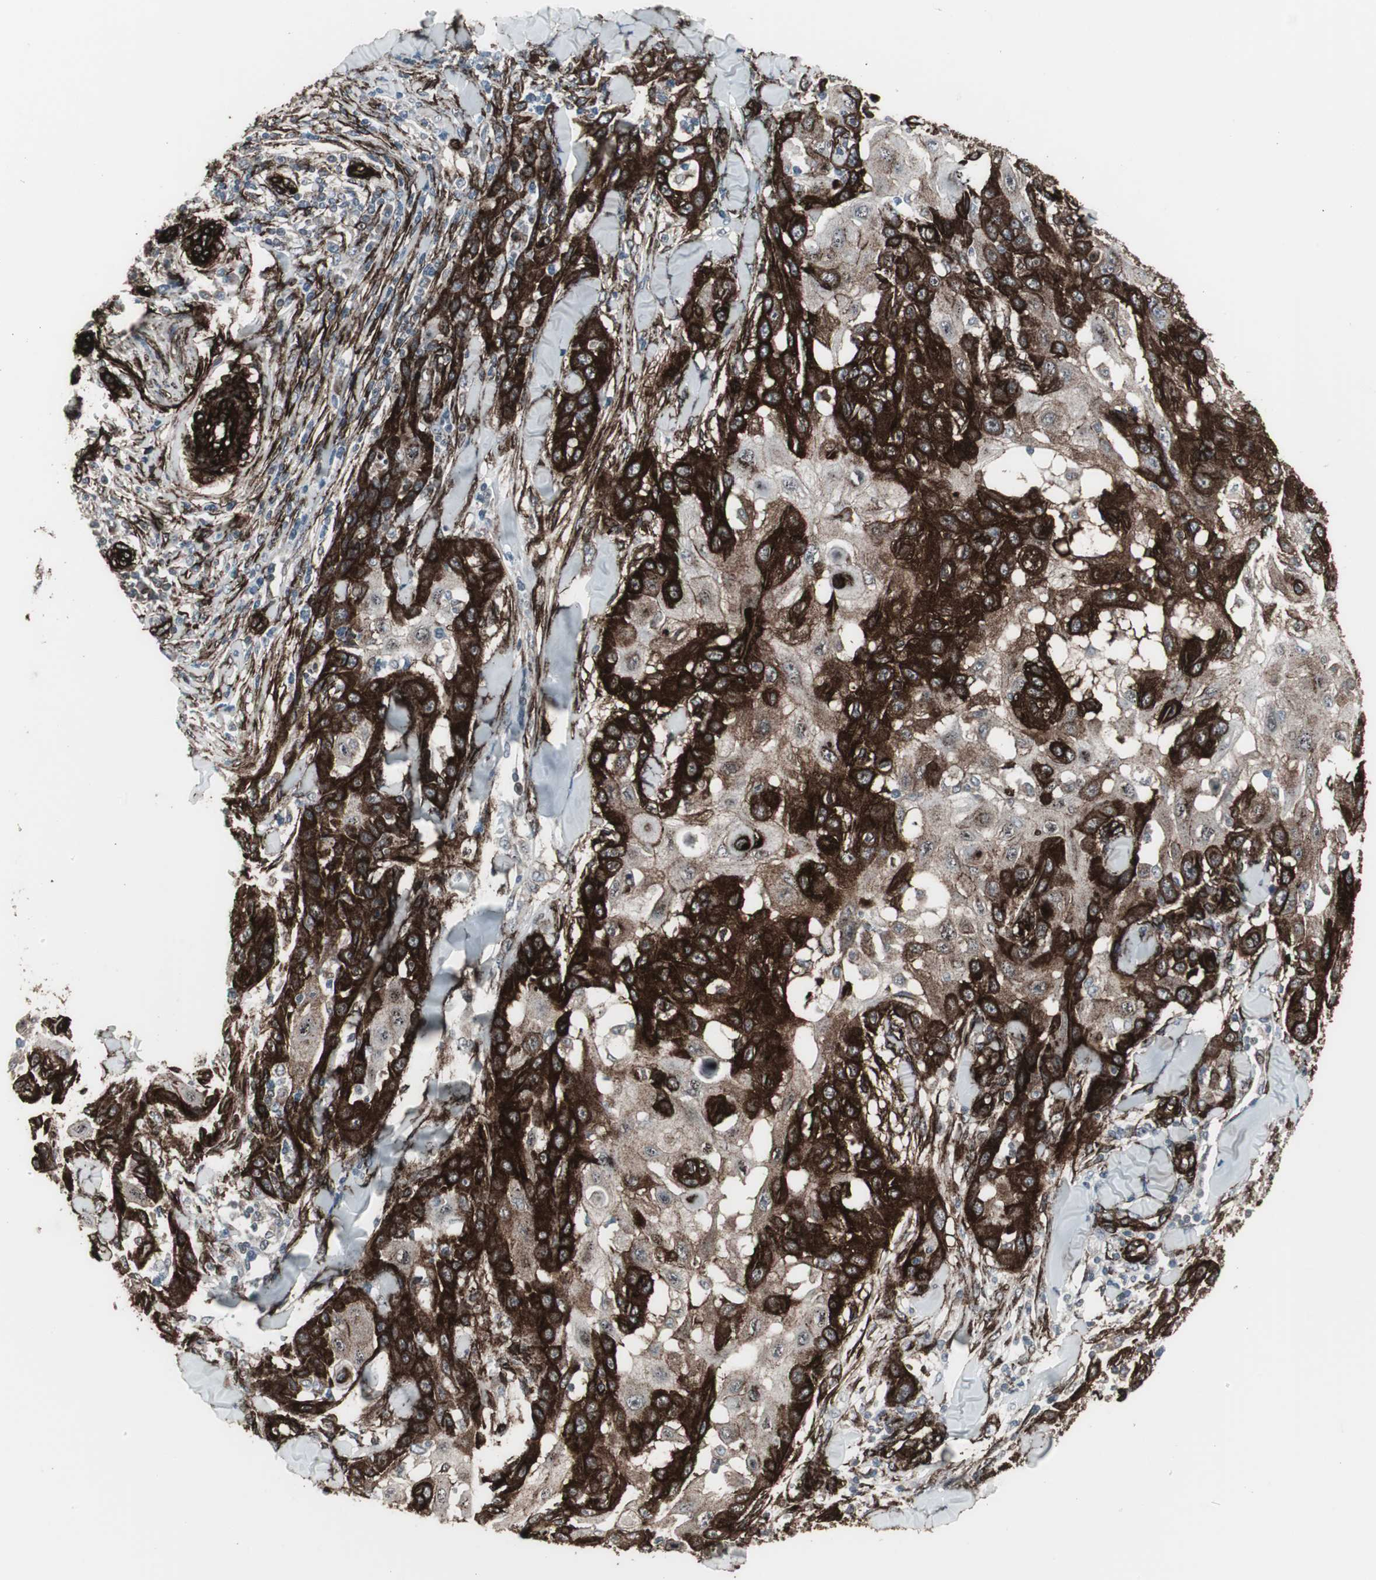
{"staining": {"intensity": "strong", "quantity": ">75%", "location": "cytoplasmic/membranous"}, "tissue": "skin cancer", "cell_type": "Tumor cells", "image_type": "cancer", "snomed": [{"axis": "morphology", "description": "Squamous cell carcinoma, NOS"}, {"axis": "topography", "description": "Skin"}], "caption": "Skin cancer (squamous cell carcinoma) stained with a protein marker reveals strong staining in tumor cells.", "gene": "PDGFA", "patient": {"sex": "male", "age": 24}}